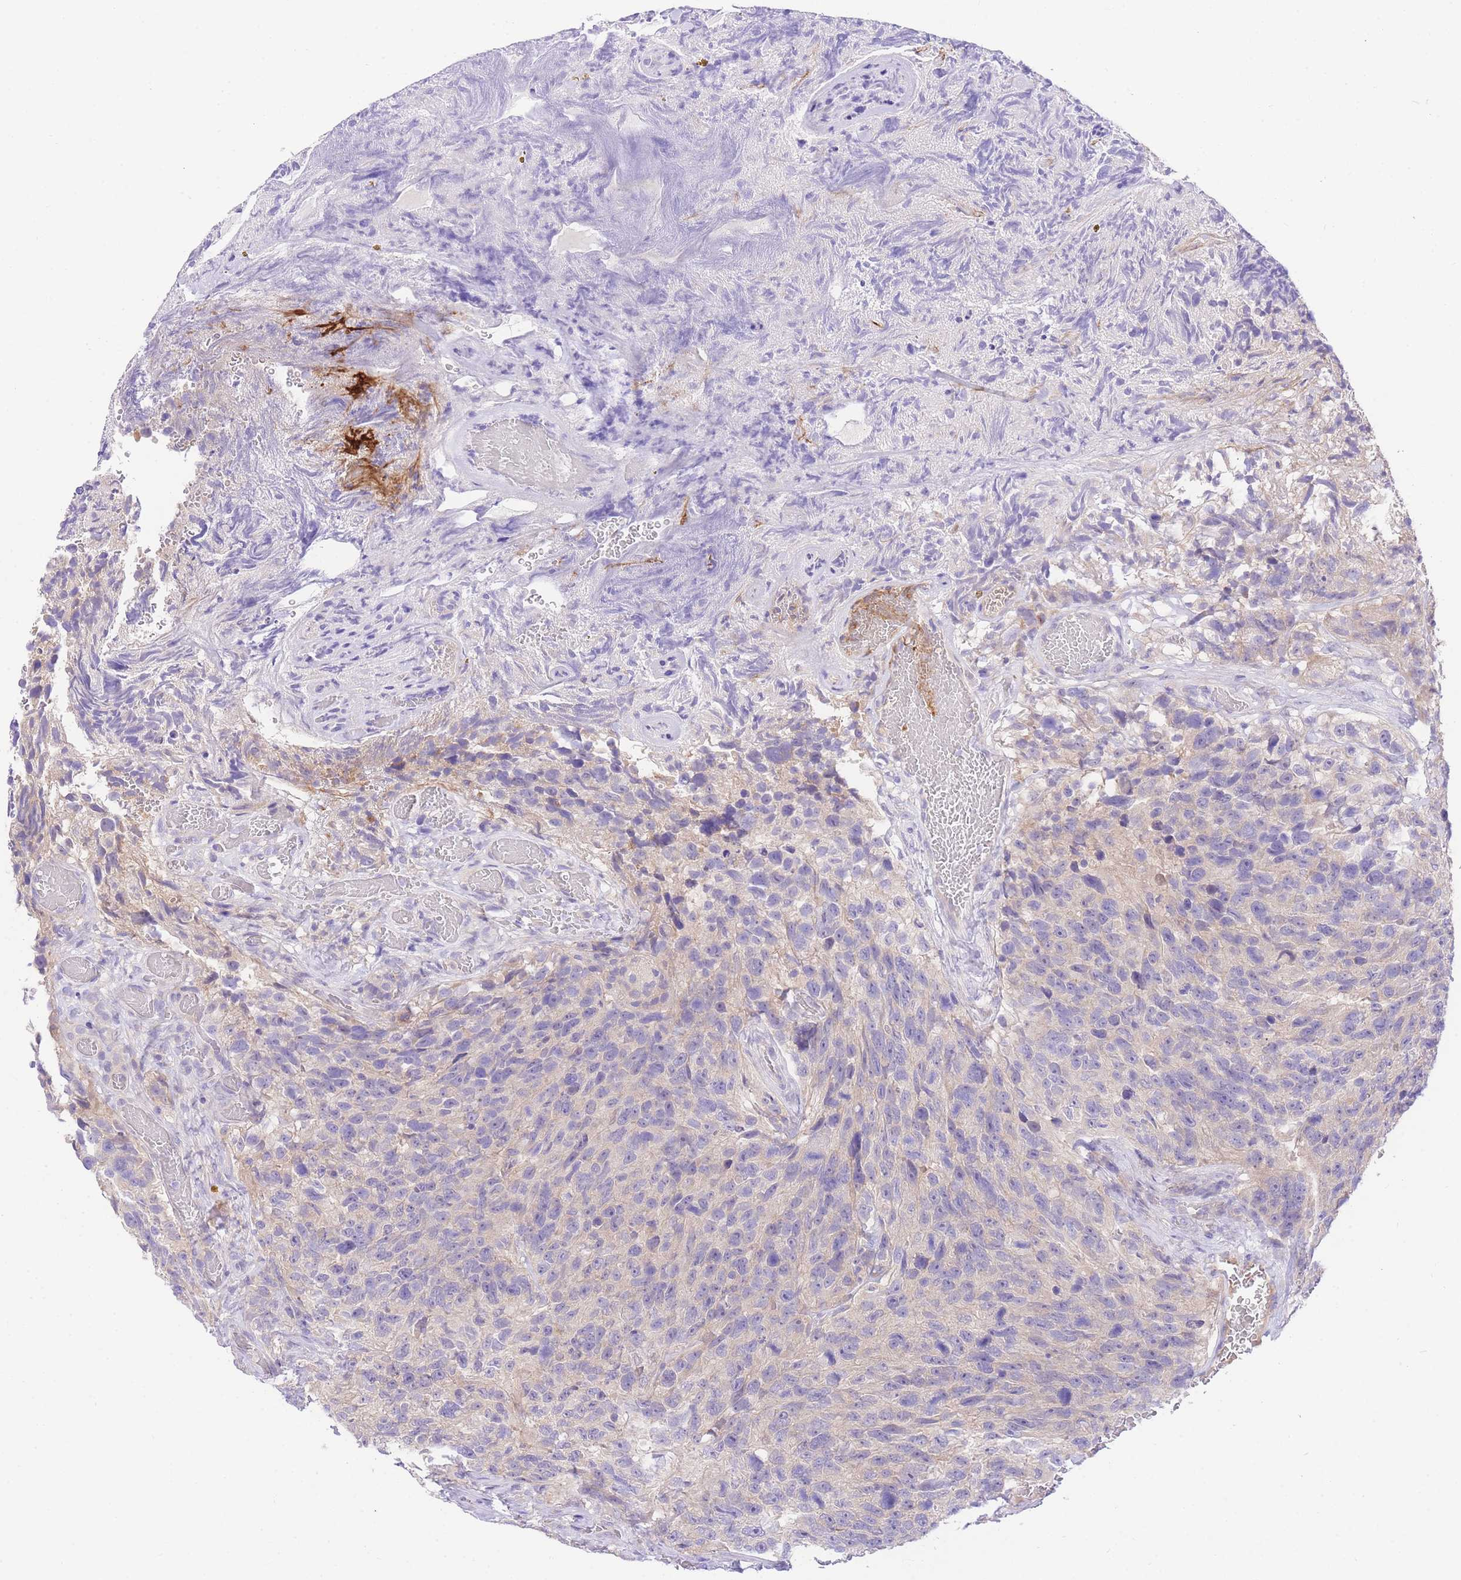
{"staining": {"intensity": "negative", "quantity": "none", "location": "none"}, "tissue": "glioma", "cell_type": "Tumor cells", "image_type": "cancer", "snomed": [{"axis": "morphology", "description": "Glioma, malignant, High grade"}, {"axis": "topography", "description": "Brain"}], "caption": "Protein analysis of glioma displays no significant positivity in tumor cells.", "gene": "LIPH", "patient": {"sex": "male", "age": 69}}